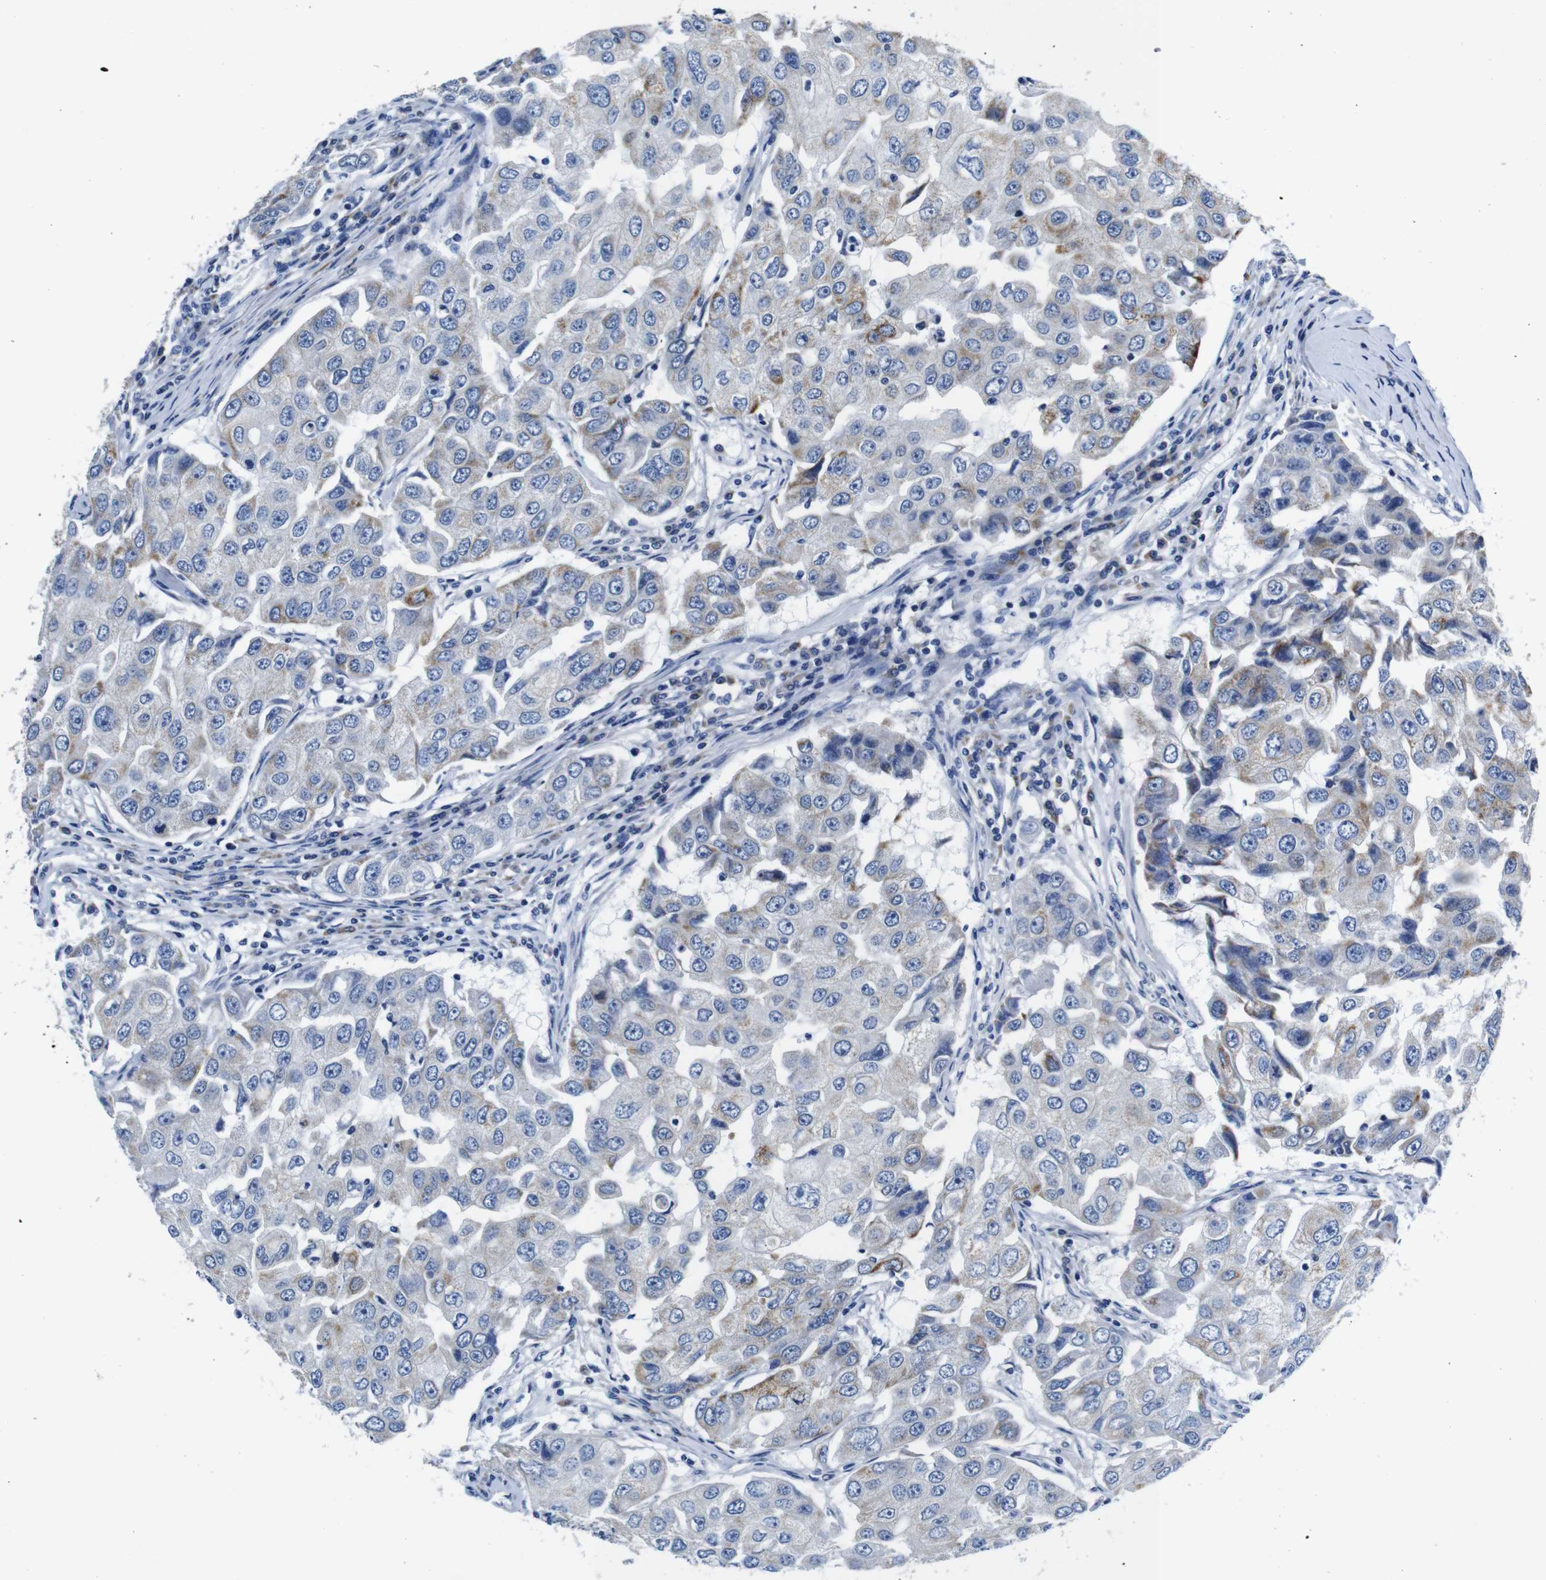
{"staining": {"intensity": "moderate", "quantity": "<25%", "location": "cytoplasmic/membranous"}, "tissue": "breast cancer", "cell_type": "Tumor cells", "image_type": "cancer", "snomed": [{"axis": "morphology", "description": "Duct carcinoma"}, {"axis": "topography", "description": "Breast"}], "caption": "A photomicrograph of breast infiltrating ductal carcinoma stained for a protein displays moderate cytoplasmic/membranous brown staining in tumor cells. Nuclei are stained in blue.", "gene": "SNX19", "patient": {"sex": "female", "age": 27}}